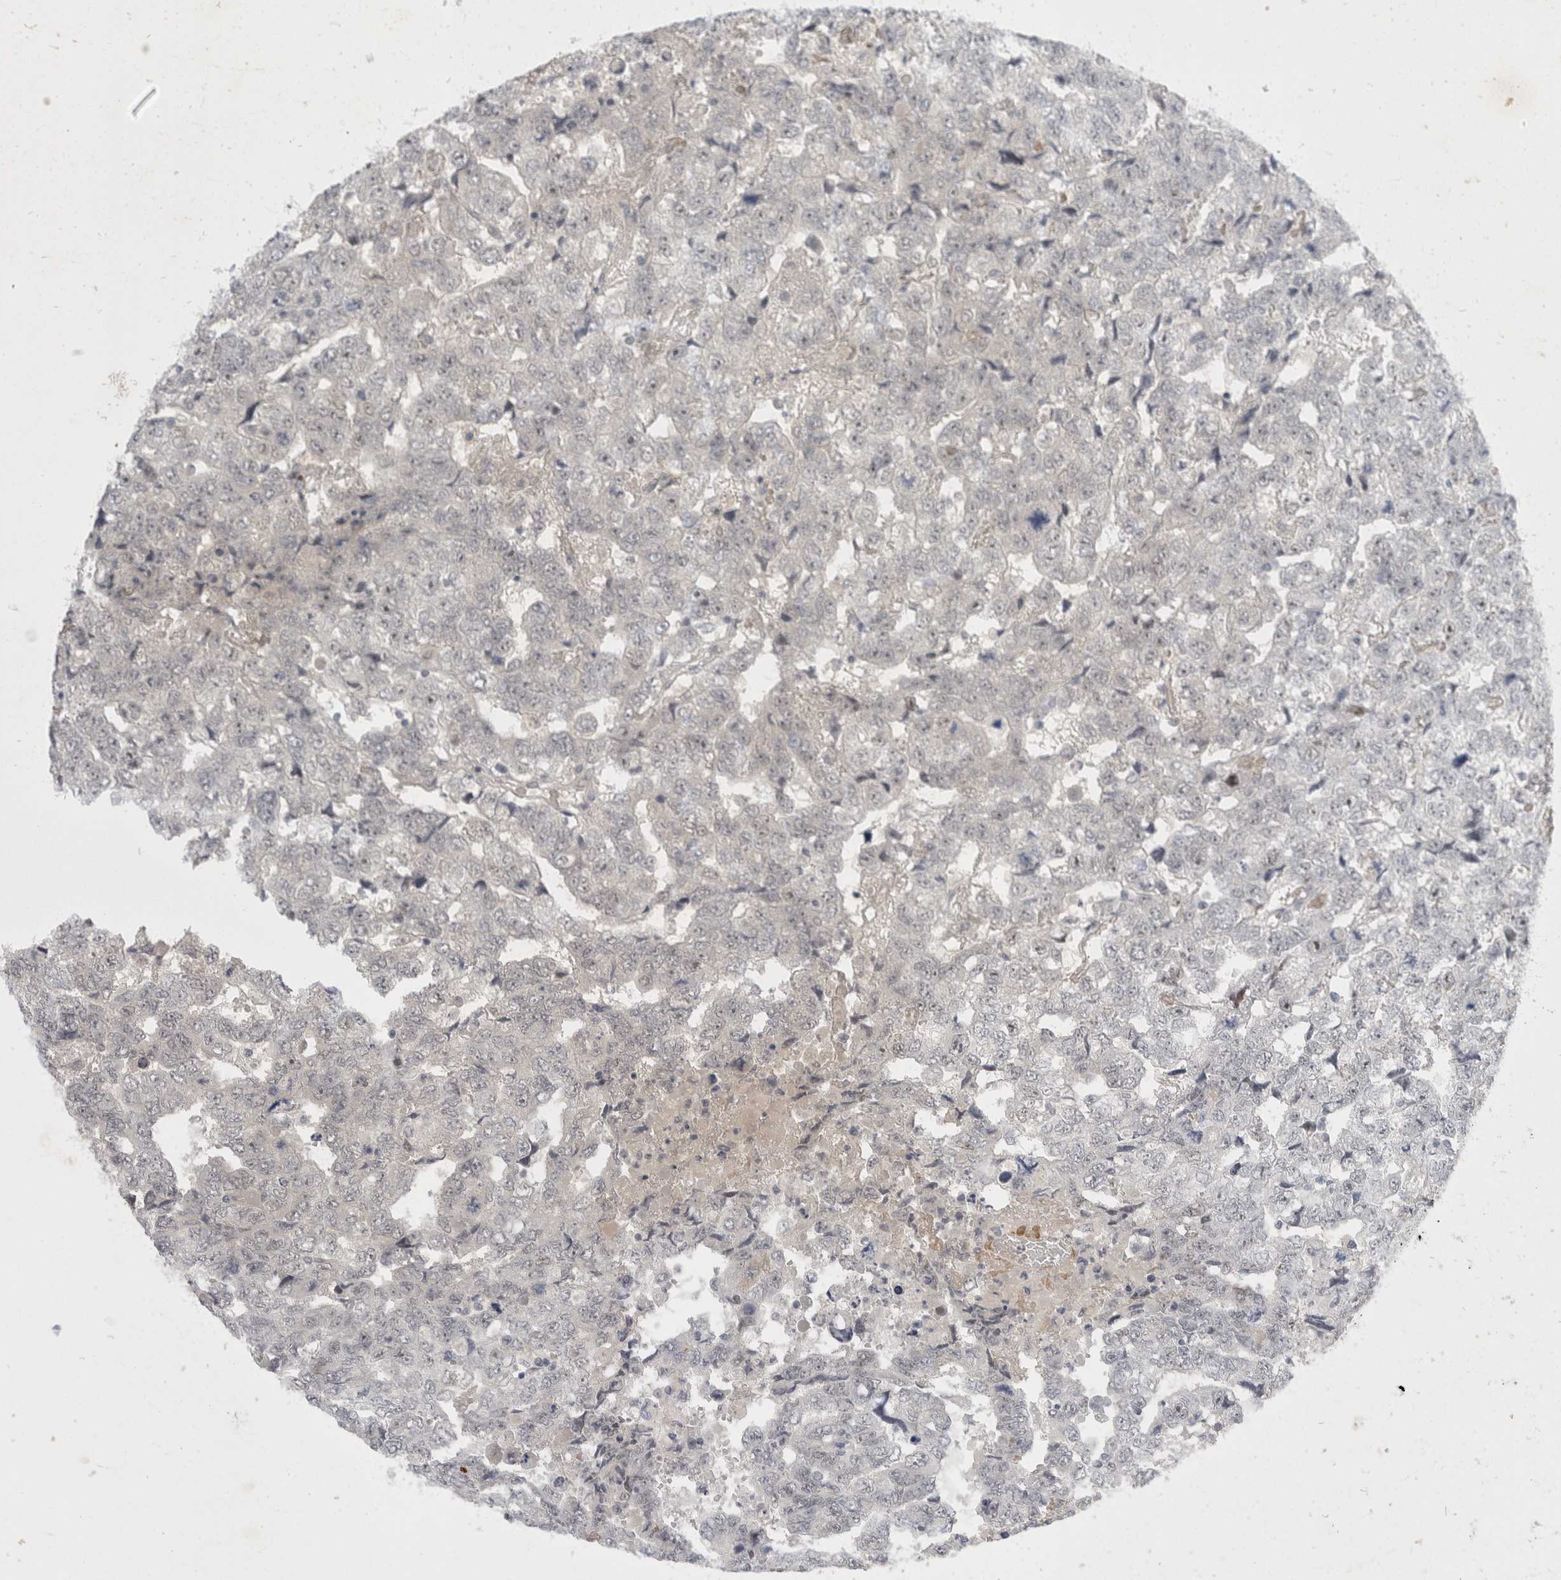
{"staining": {"intensity": "negative", "quantity": "none", "location": "none"}, "tissue": "testis cancer", "cell_type": "Tumor cells", "image_type": "cancer", "snomed": [{"axis": "morphology", "description": "Carcinoma, Embryonal, NOS"}, {"axis": "topography", "description": "Testis"}], "caption": "A micrograph of human embryonal carcinoma (testis) is negative for staining in tumor cells.", "gene": "TOM1L2", "patient": {"sex": "male", "age": 36}}